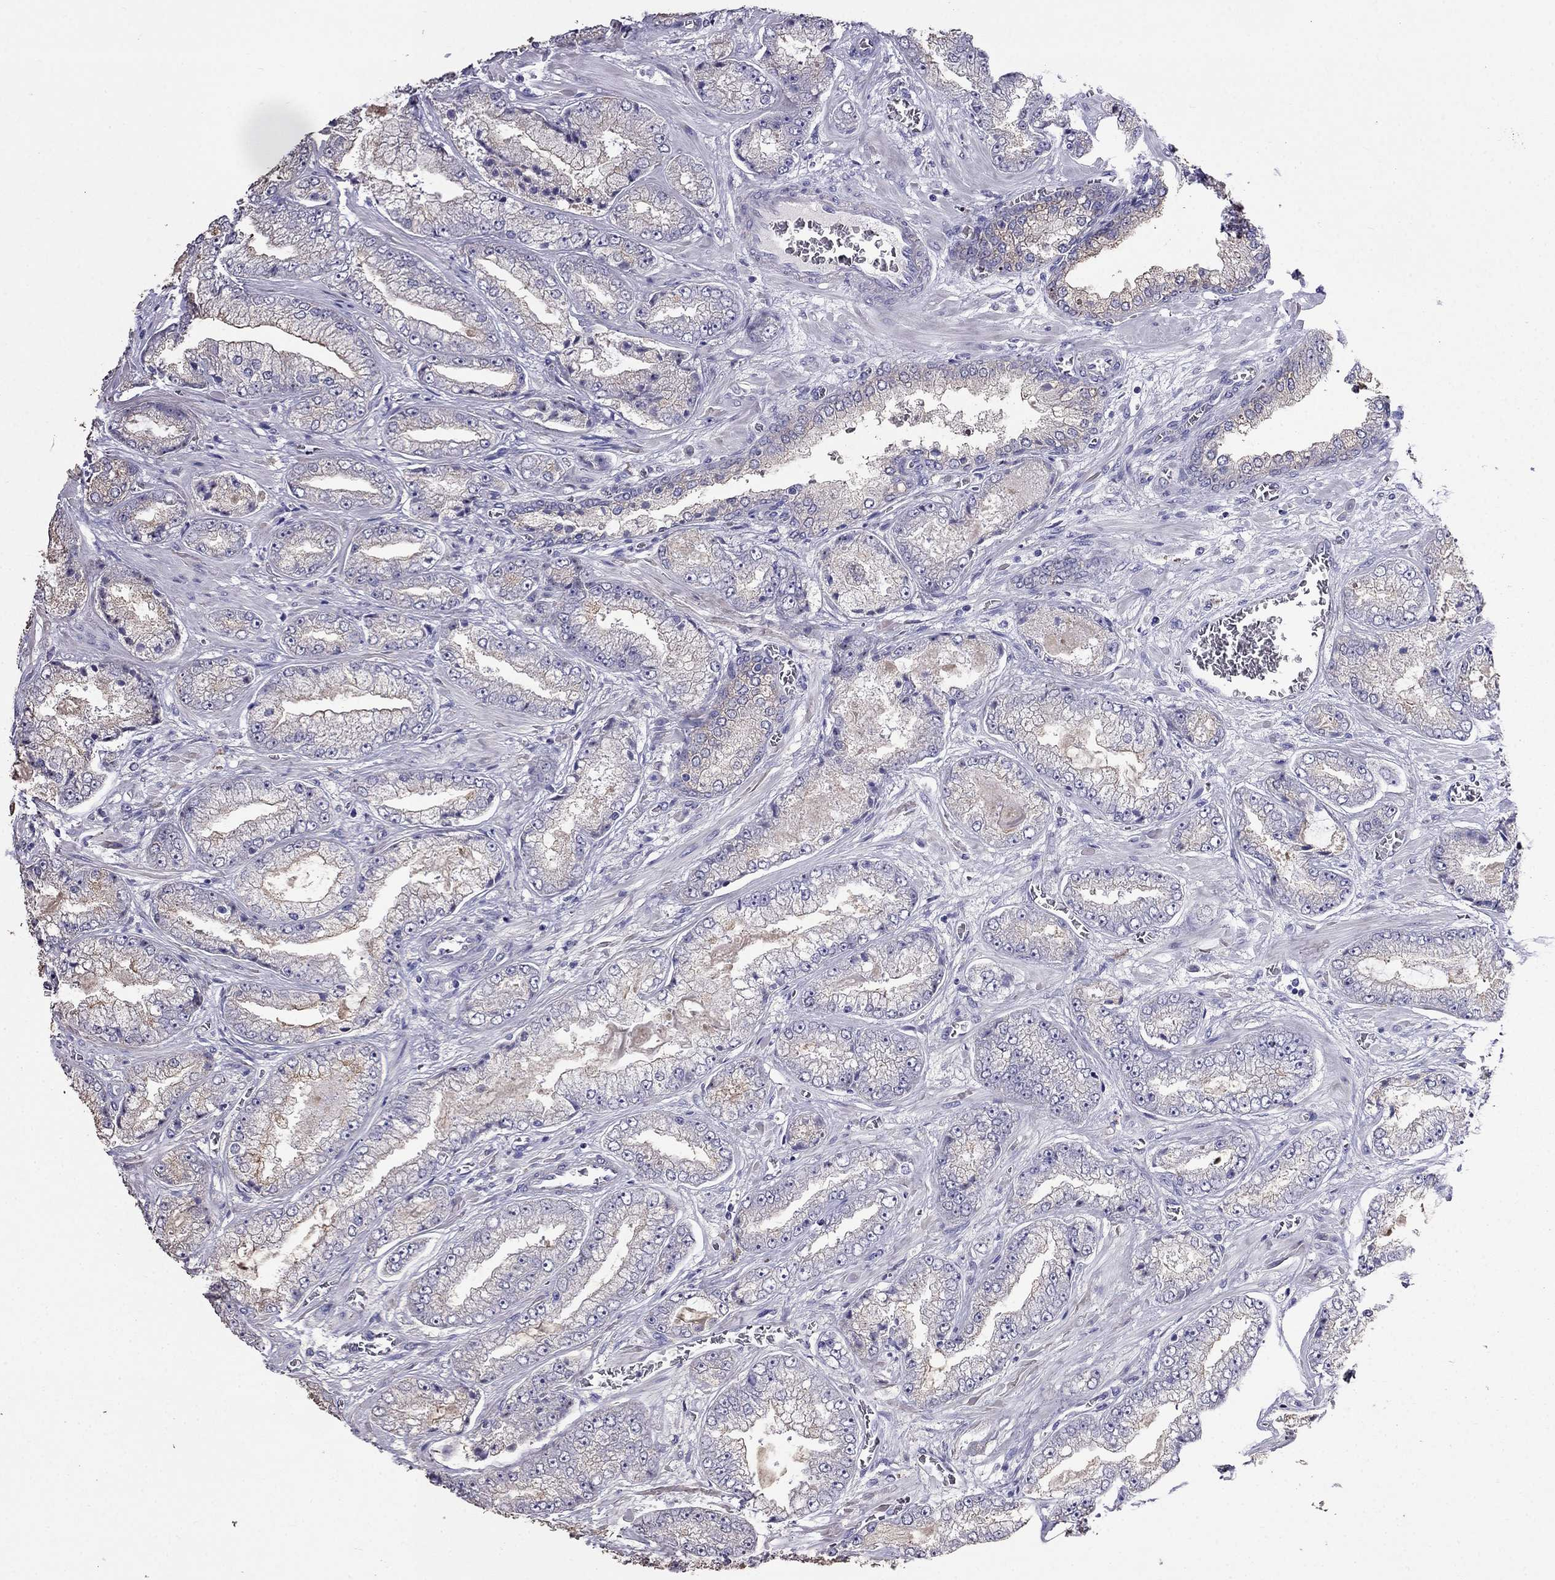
{"staining": {"intensity": "weak", "quantity": "<25%", "location": "cytoplasmic/membranous"}, "tissue": "prostate cancer", "cell_type": "Tumor cells", "image_type": "cancer", "snomed": [{"axis": "morphology", "description": "Adenocarcinoma, Low grade"}, {"axis": "topography", "description": "Prostate"}], "caption": "Immunohistochemistry (IHC) photomicrograph of neoplastic tissue: prostate cancer stained with DAB displays no significant protein positivity in tumor cells. (DAB (3,3'-diaminobenzidine) immunohistochemistry (IHC) with hematoxylin counter stain).", "gene": "AK5", "patient": {"sex": "male", "age": 57}}